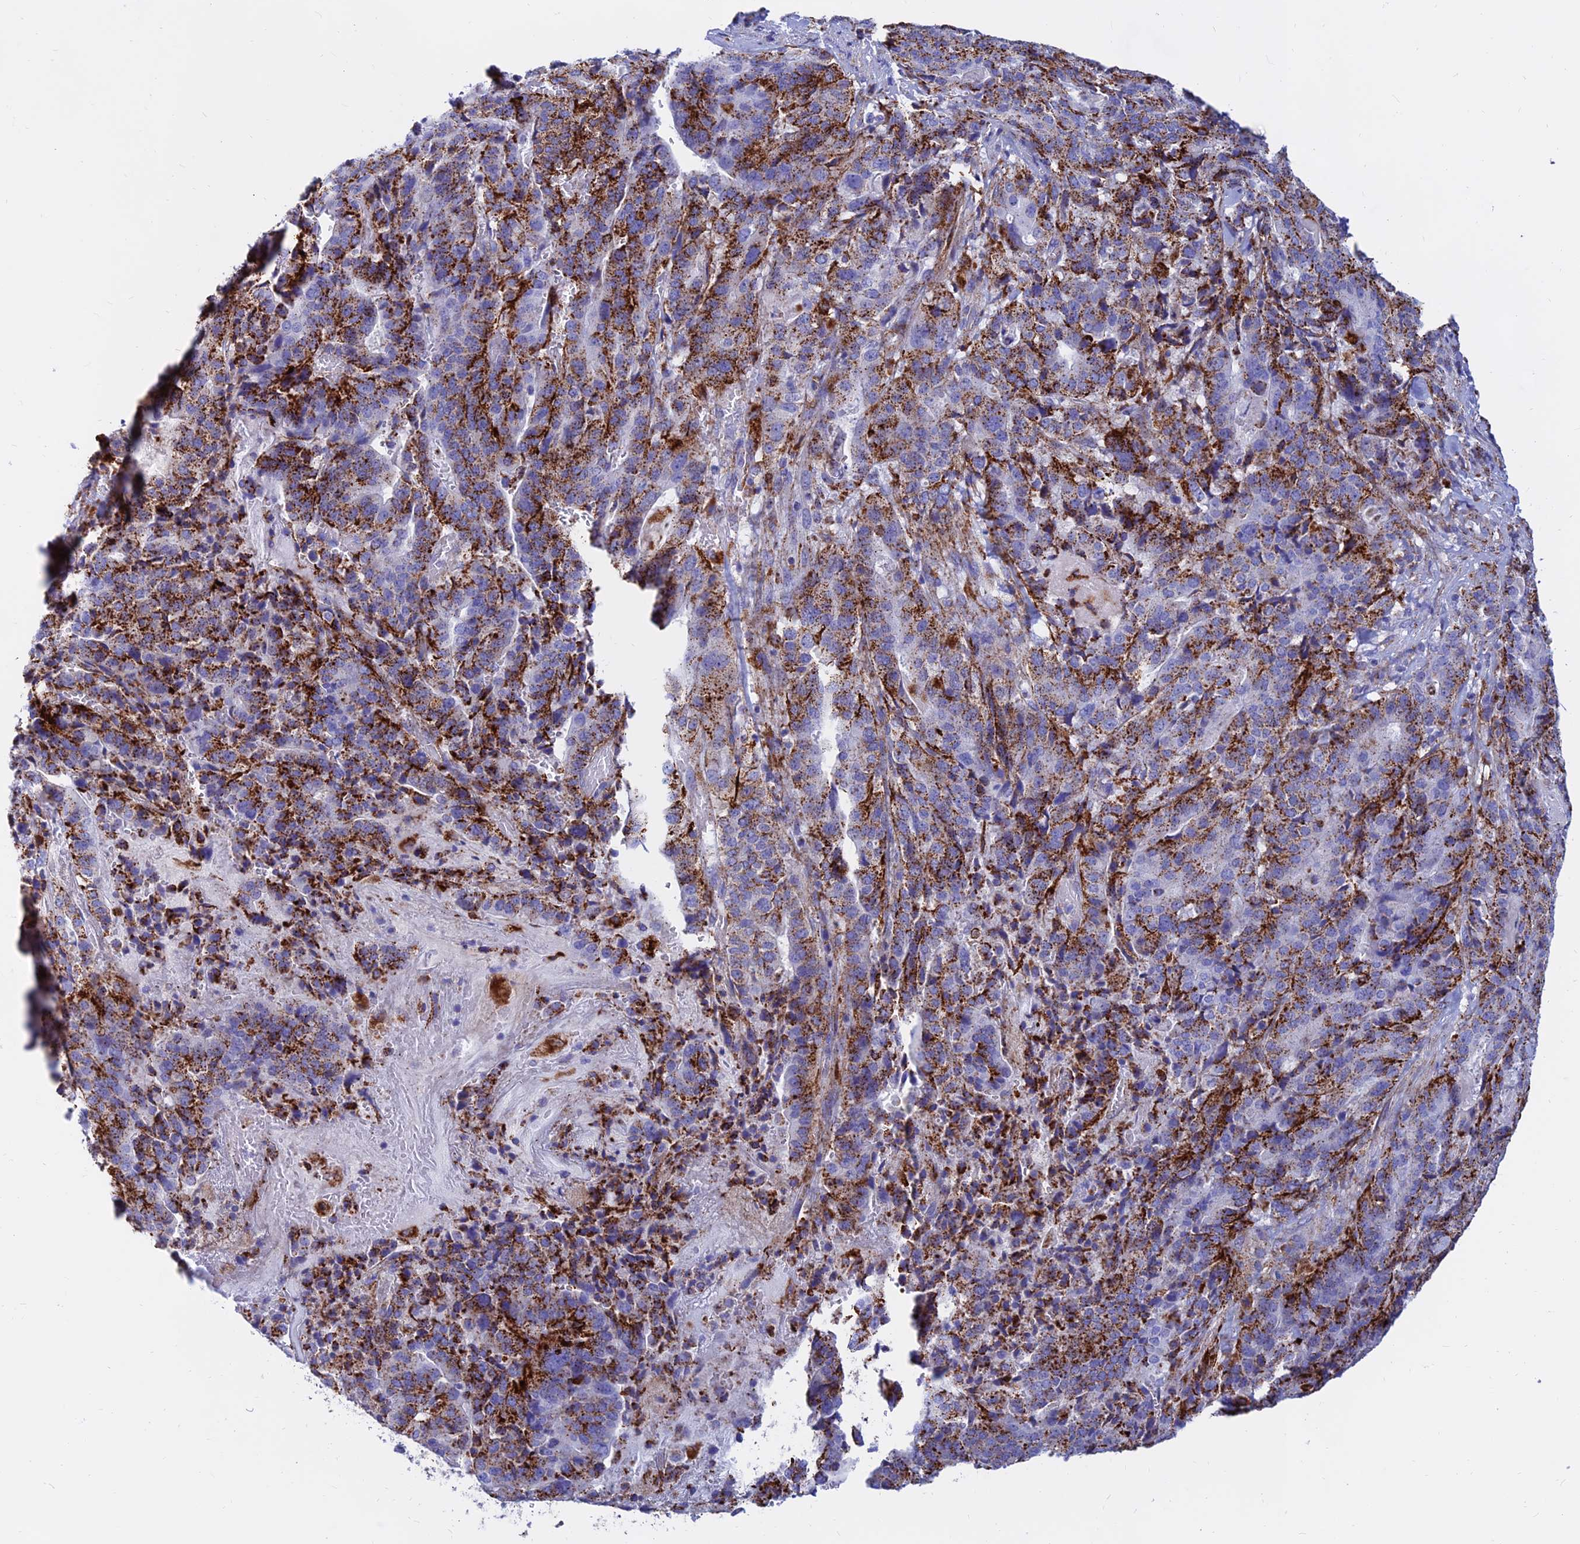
{"staining": {"intensity": "strong", "quantity": ">75%", "location": "cytoplasmic/membranous"}, "tissue": "stomach cancer", "cell_type": "Tumor cells", "image_type": "cancer", "snomed": [{"axis": "morphology", "description": "Adenocarcinoma, NOS"}, {"axis": "topography", "description": "Stomach"}], "caption": "Immunohistochemistry (IHC) staining of stomach adenocarcinoma, which exhibits high levels of strong cytoplasmic/membranous expression in about >75% of tumor cells indicating strong cytoplasmic/membranous protein expression. The staining was performed using DAB (brown) for protein detection and nuclei were counterstained in hematoxylin (blue).", "gene": "SPNS1", "patient": {"sex": "male", "age": 48}}